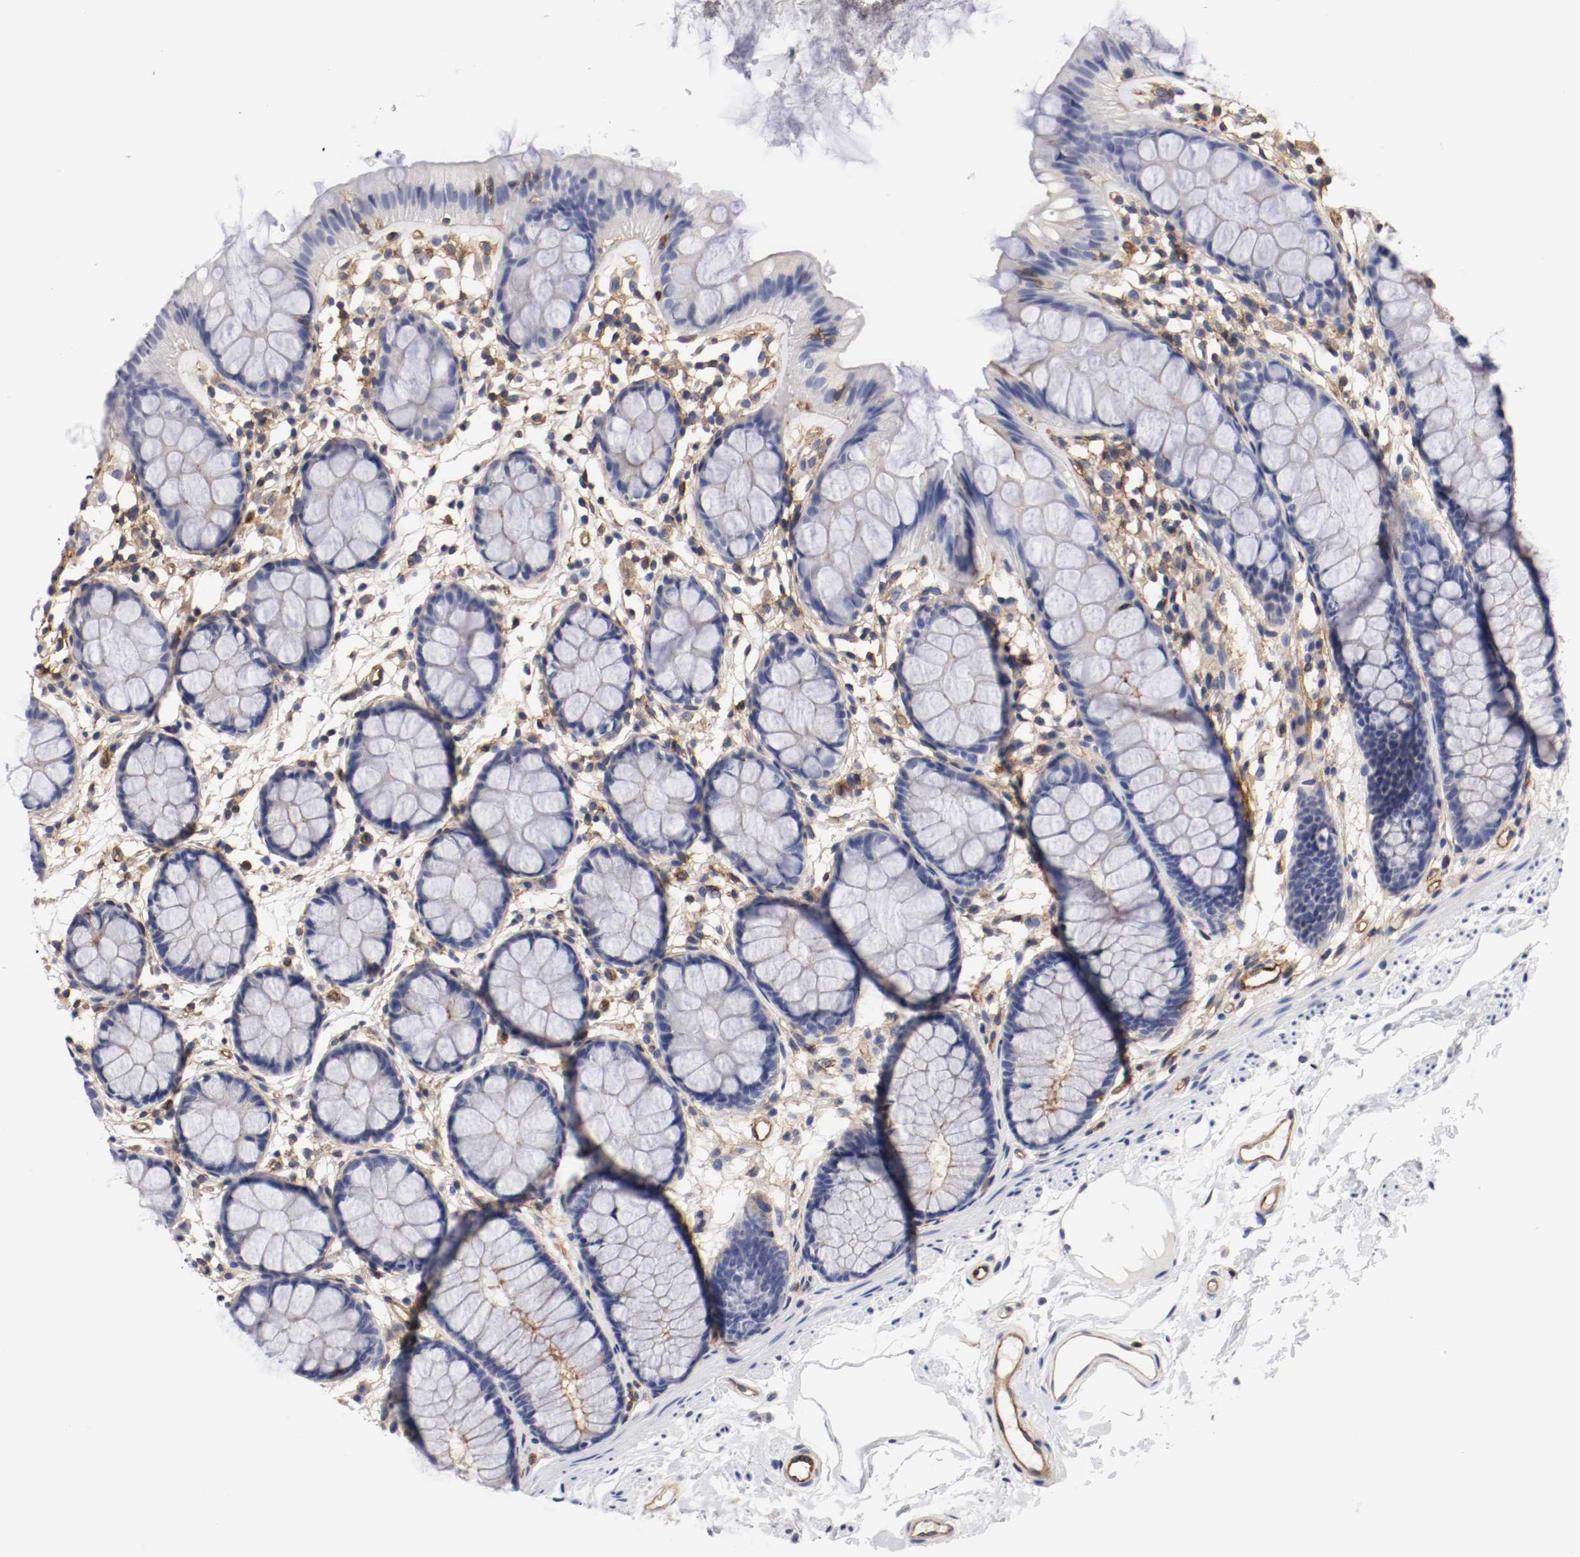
{"staining": {"intensity": "negative", "quantity": "none", "location": "none"}, "tissue": "rectum", "cell_type": "Glandular cells", "image_type": "normal", "snomed": [{"axis": "morphology", "description": "Normal tissue, NOS"}, {"axis": "topography", "description": "Rectum"}], "caption": "DAB (3,3'-diaminobenzidine) immunohistochemical staining of unremarkable rectum shows no significant staining in glandular cells.", "gene": "IFITM1", "patient": {"sex": "female", "age": 66}}